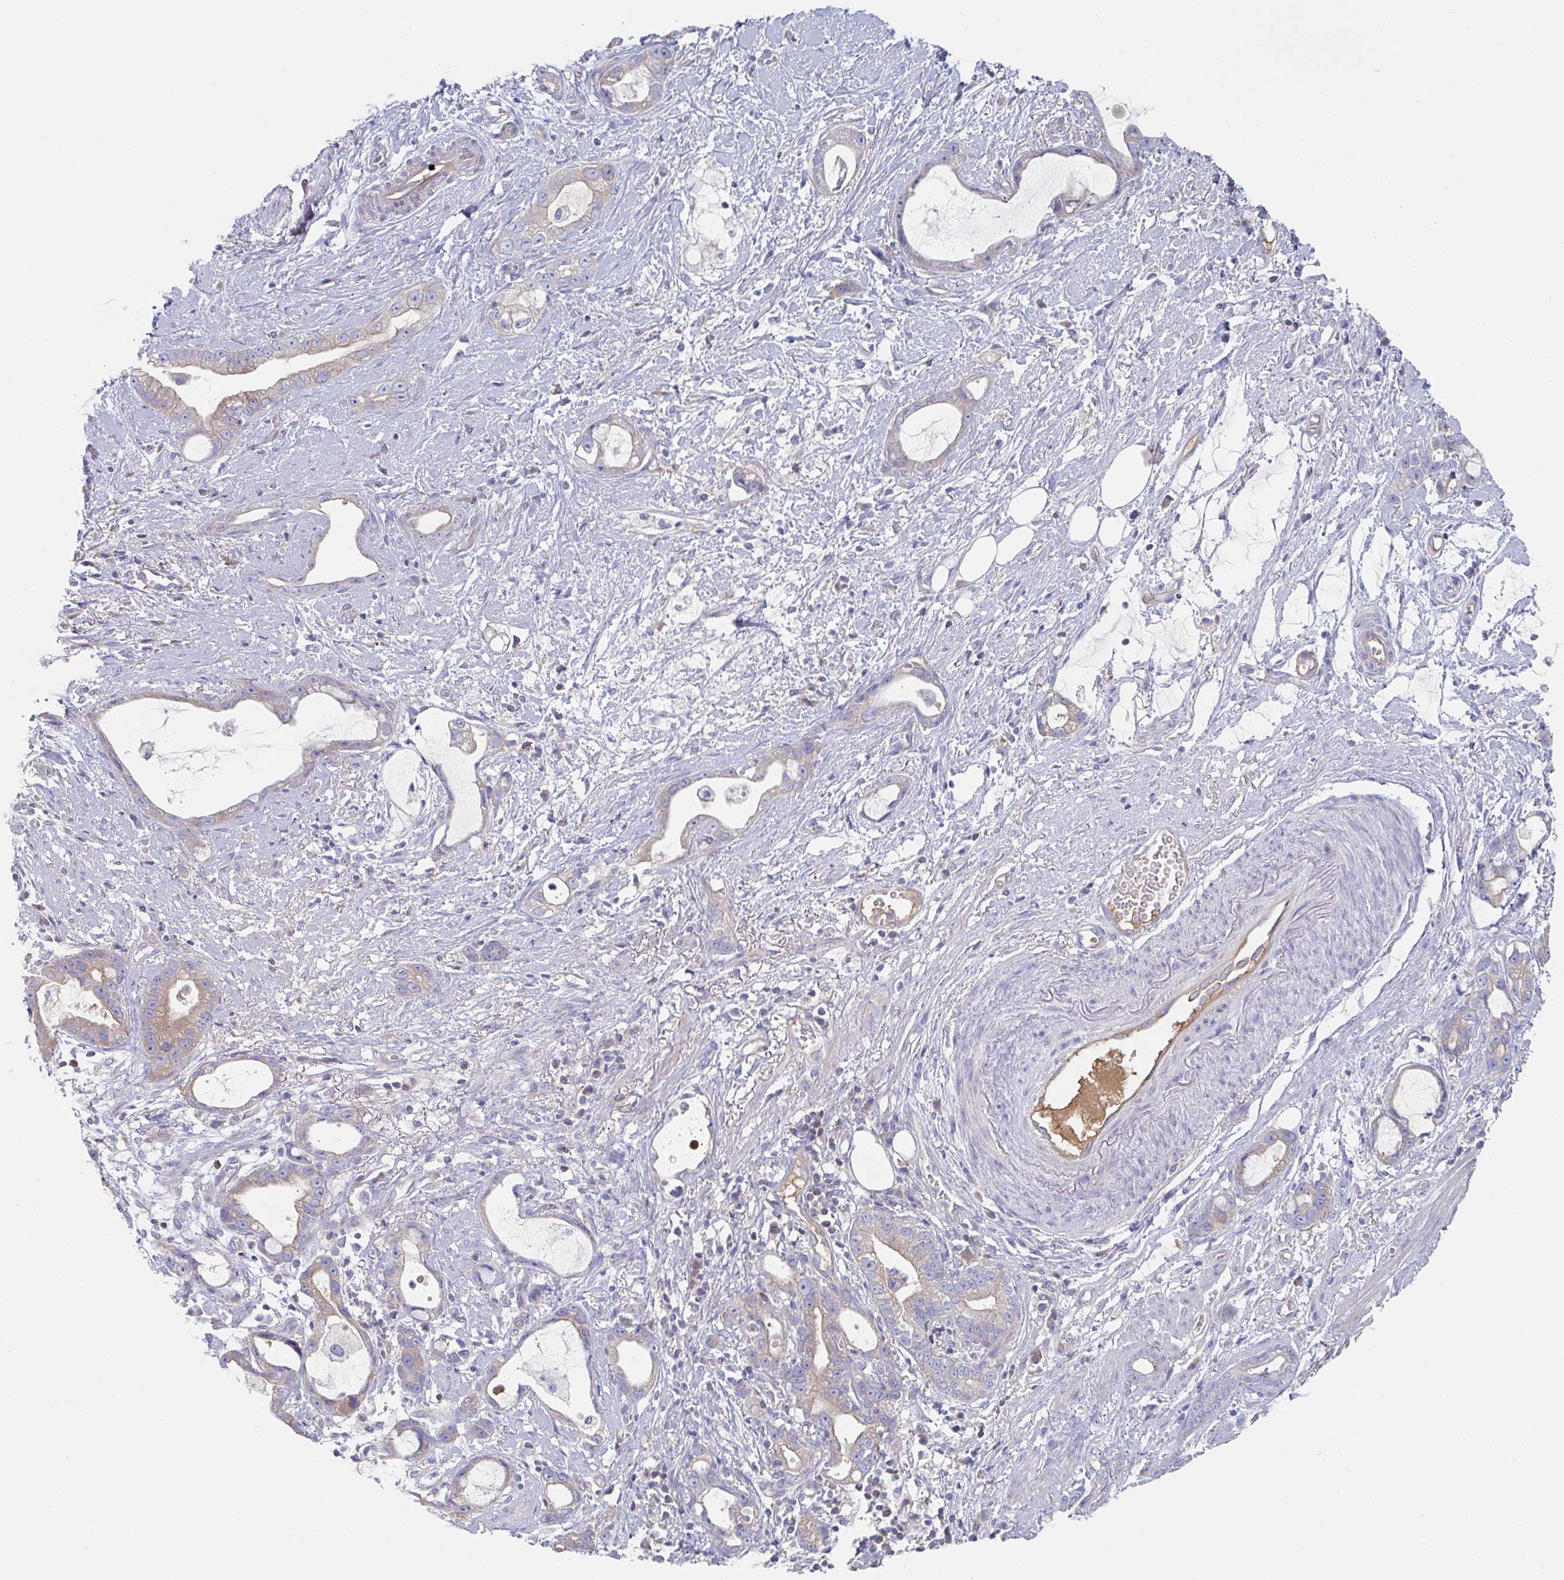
{"staining": {"intensity": "weak", "quantity": "<25%", "location": "cytoplasmic/membranous"}, "tissue": "stomach cancer", "cell_type": "Tumor cells", "image_type": "cancer", "snomed": [{"axis": "morphology", "description": "Adenocarcinoma, NOS"}, {"axis": "topography", "description": "Stomach"}], "caption": "This is an immunohistochemistry (IHC) photomicrograph of stomach cancer. There is no positivity in tumor cells.", "gene": "AMPD2", "patient": {"sex": "male", "age": 55}}